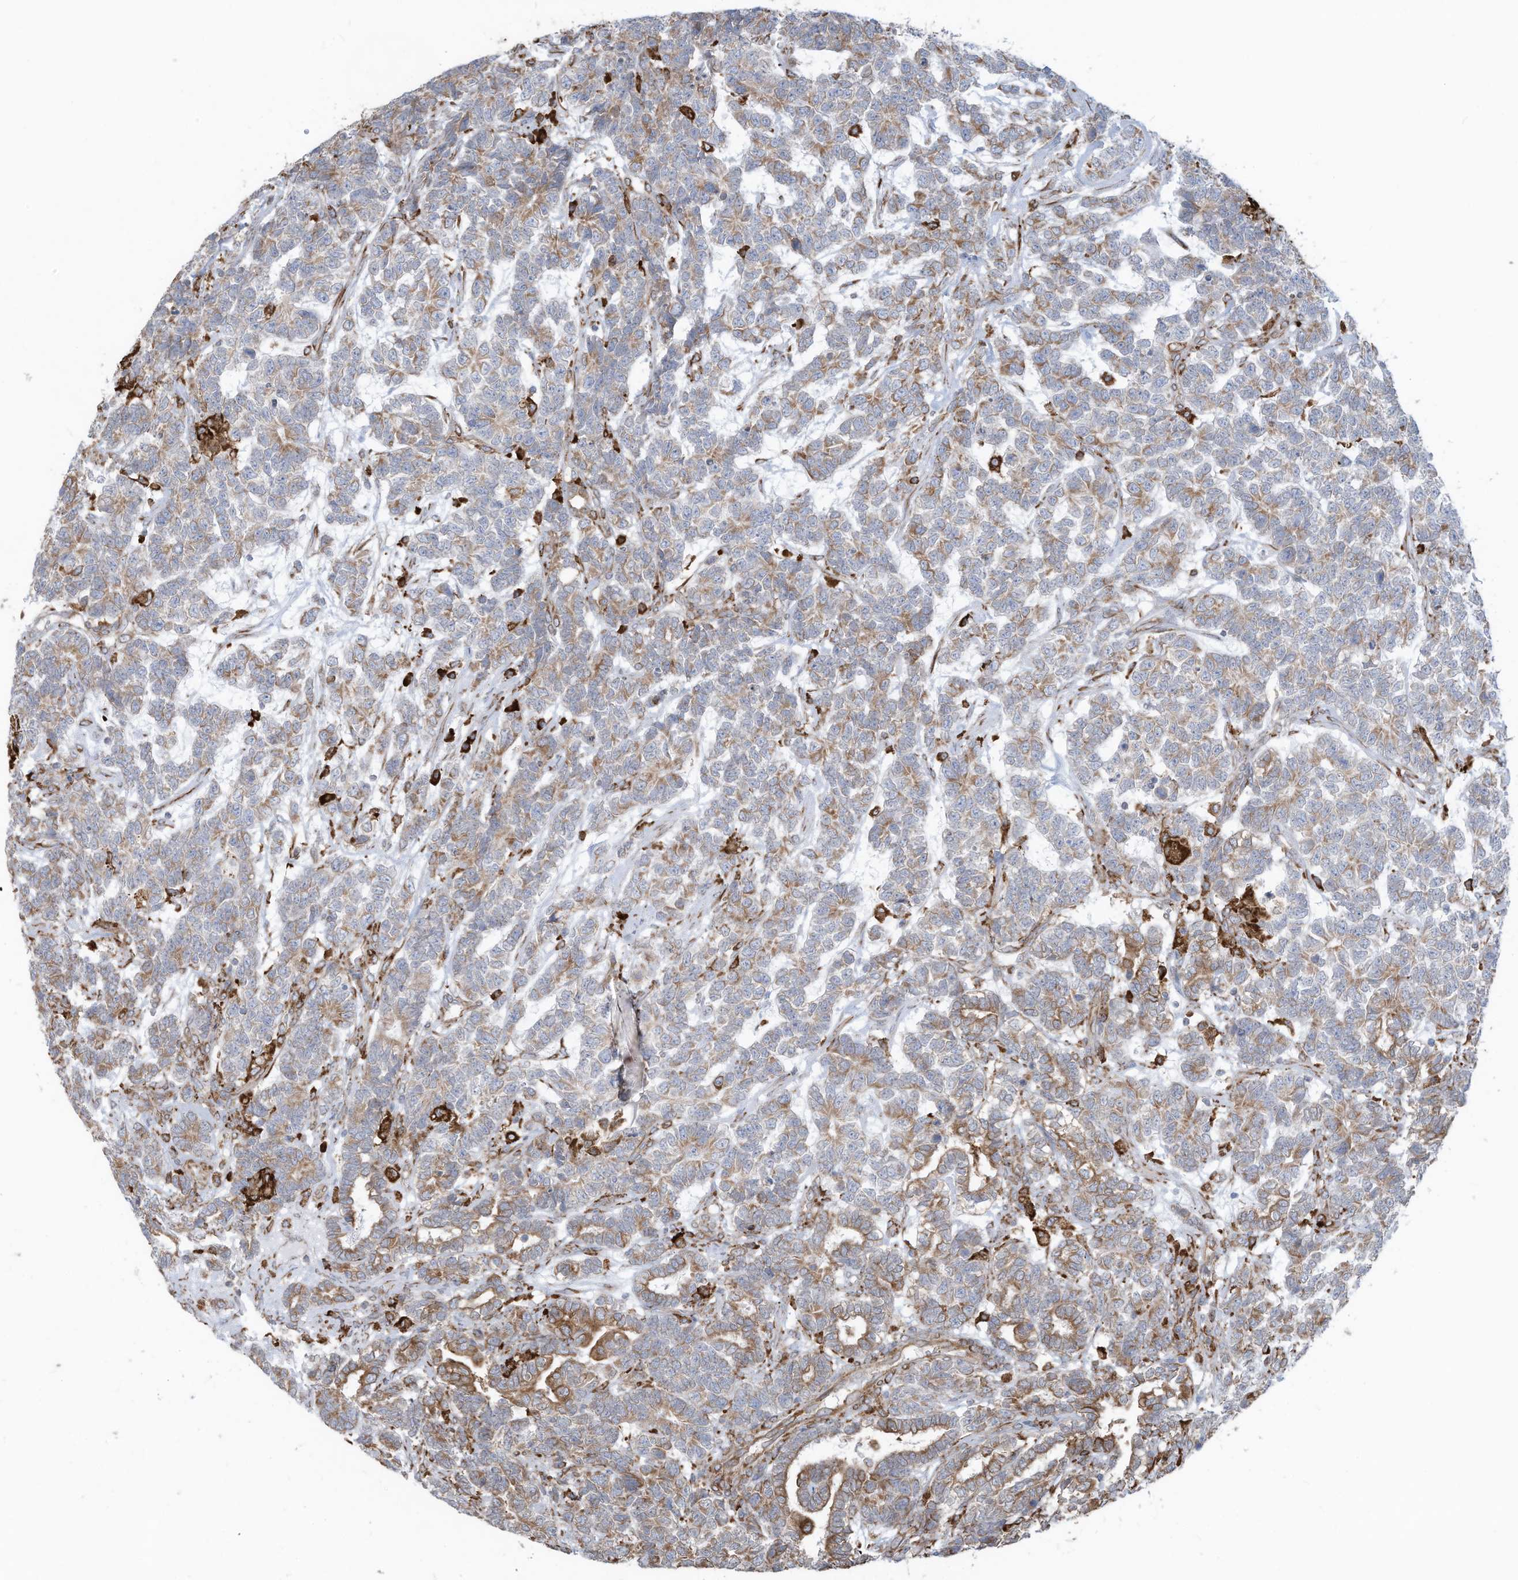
{"staining": {"intensity": "moderate", "quantity": "25%-75%", "location": "cytoplasmic/membranous"}, "tissue": "testis cancer", "cell_type": "Tumor cells", "image_type": "cancer", "snomed": [{"axis": "morphology", "description": "Carcinoma, Embryonal, NOS"}, {"axis": "topography", "description": "Testis"}], "caption": "Moderate cytoplasmic/membranous protein positivity is appreciated in about 25%-75% of tumor cells in testis cancer (embryonal carcinoma).", "gene": "ZNF354C", "patient": {"sex": "male", "age": 26}}